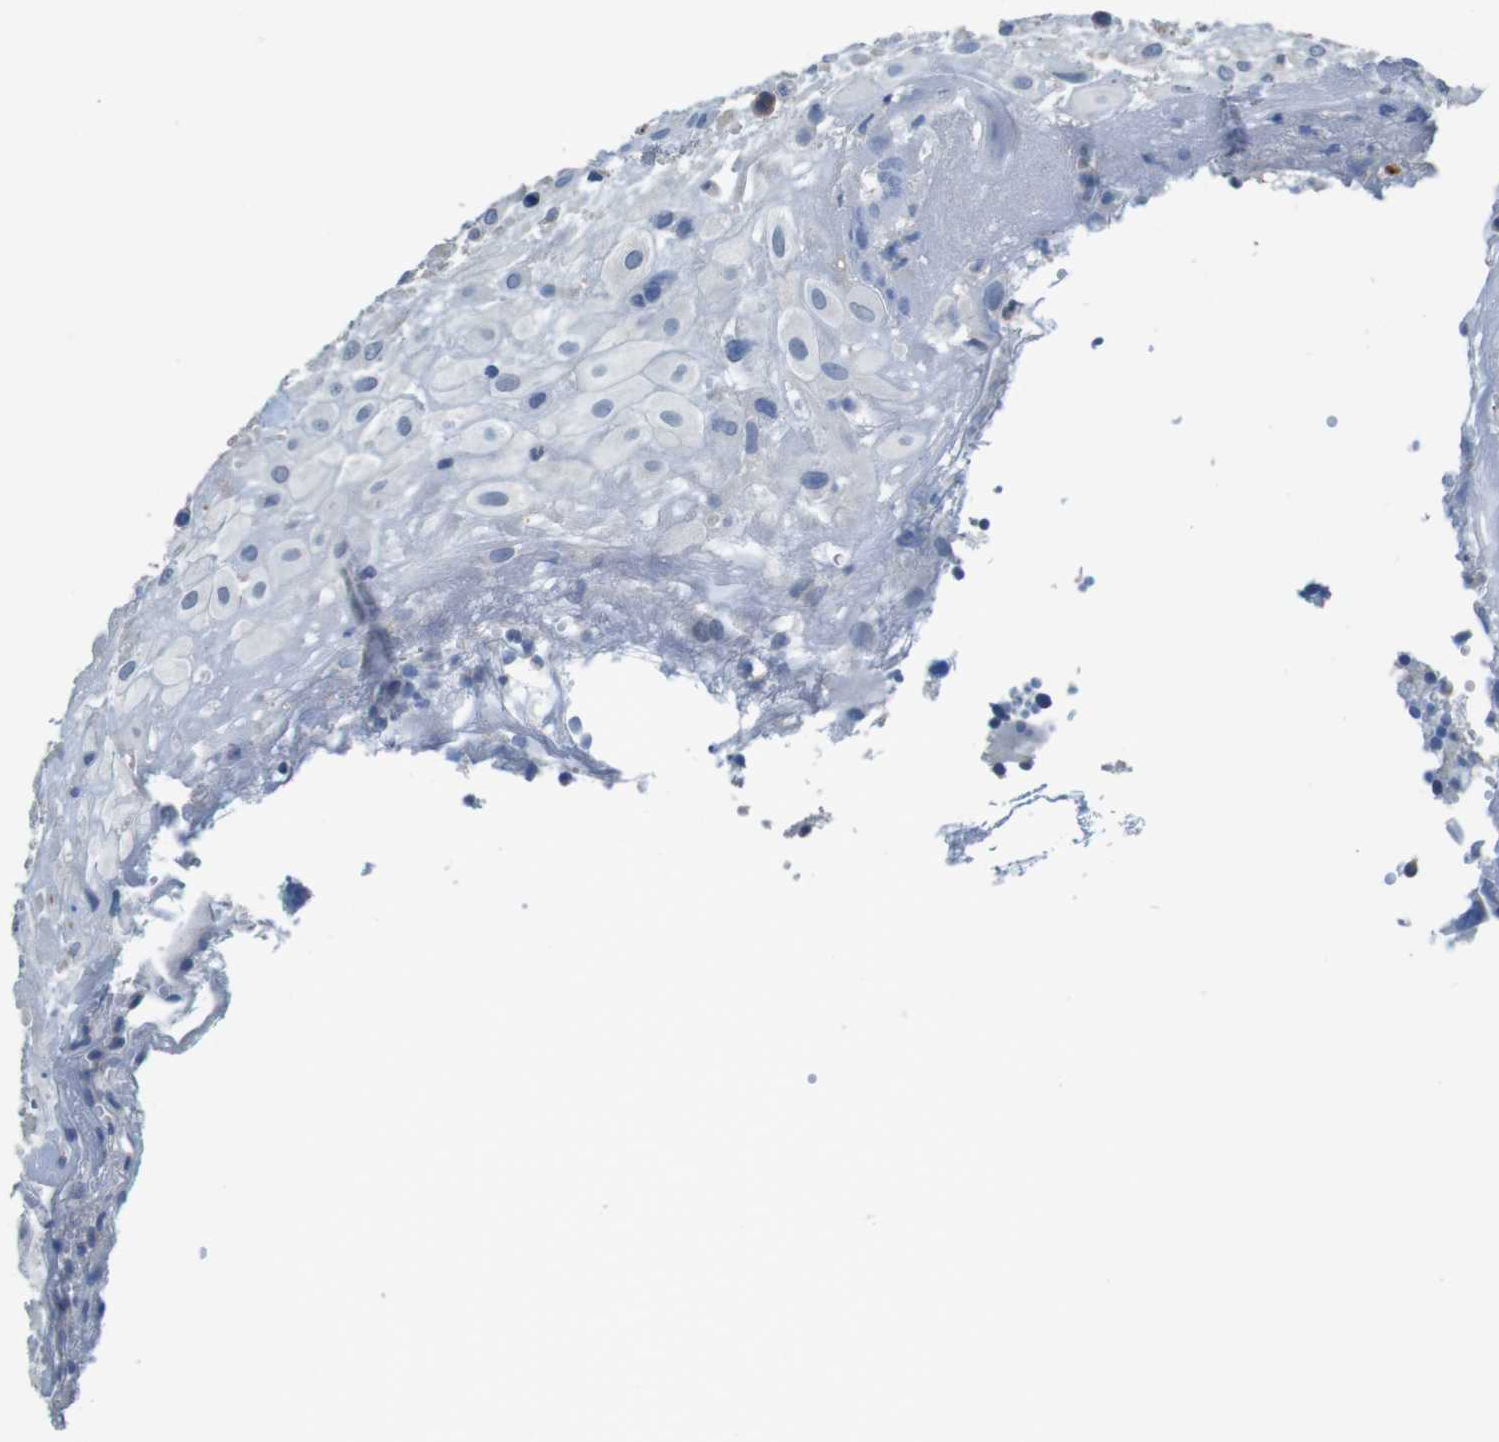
{"staining": {"intensity": "negative", "quantity": "none", "location": "none"}, "tissue": "placenta", "cell_type": "Decidual cells", "image_type": "normal", "snomed": [{"axis": "morphology", "description": "Normal tissue, NOS"}, {"axis": "topography", "description": "Placenta"}], "caption": "Decidual cells are negative for brown protein staining in benign placenta. Brightfield microscopy of IHC stained with DAB (brown) and hematoxylin (blue), captured at high magnification.", "gene": "TMPRSS15", "patient": {"sex": "female", "age": 18}}